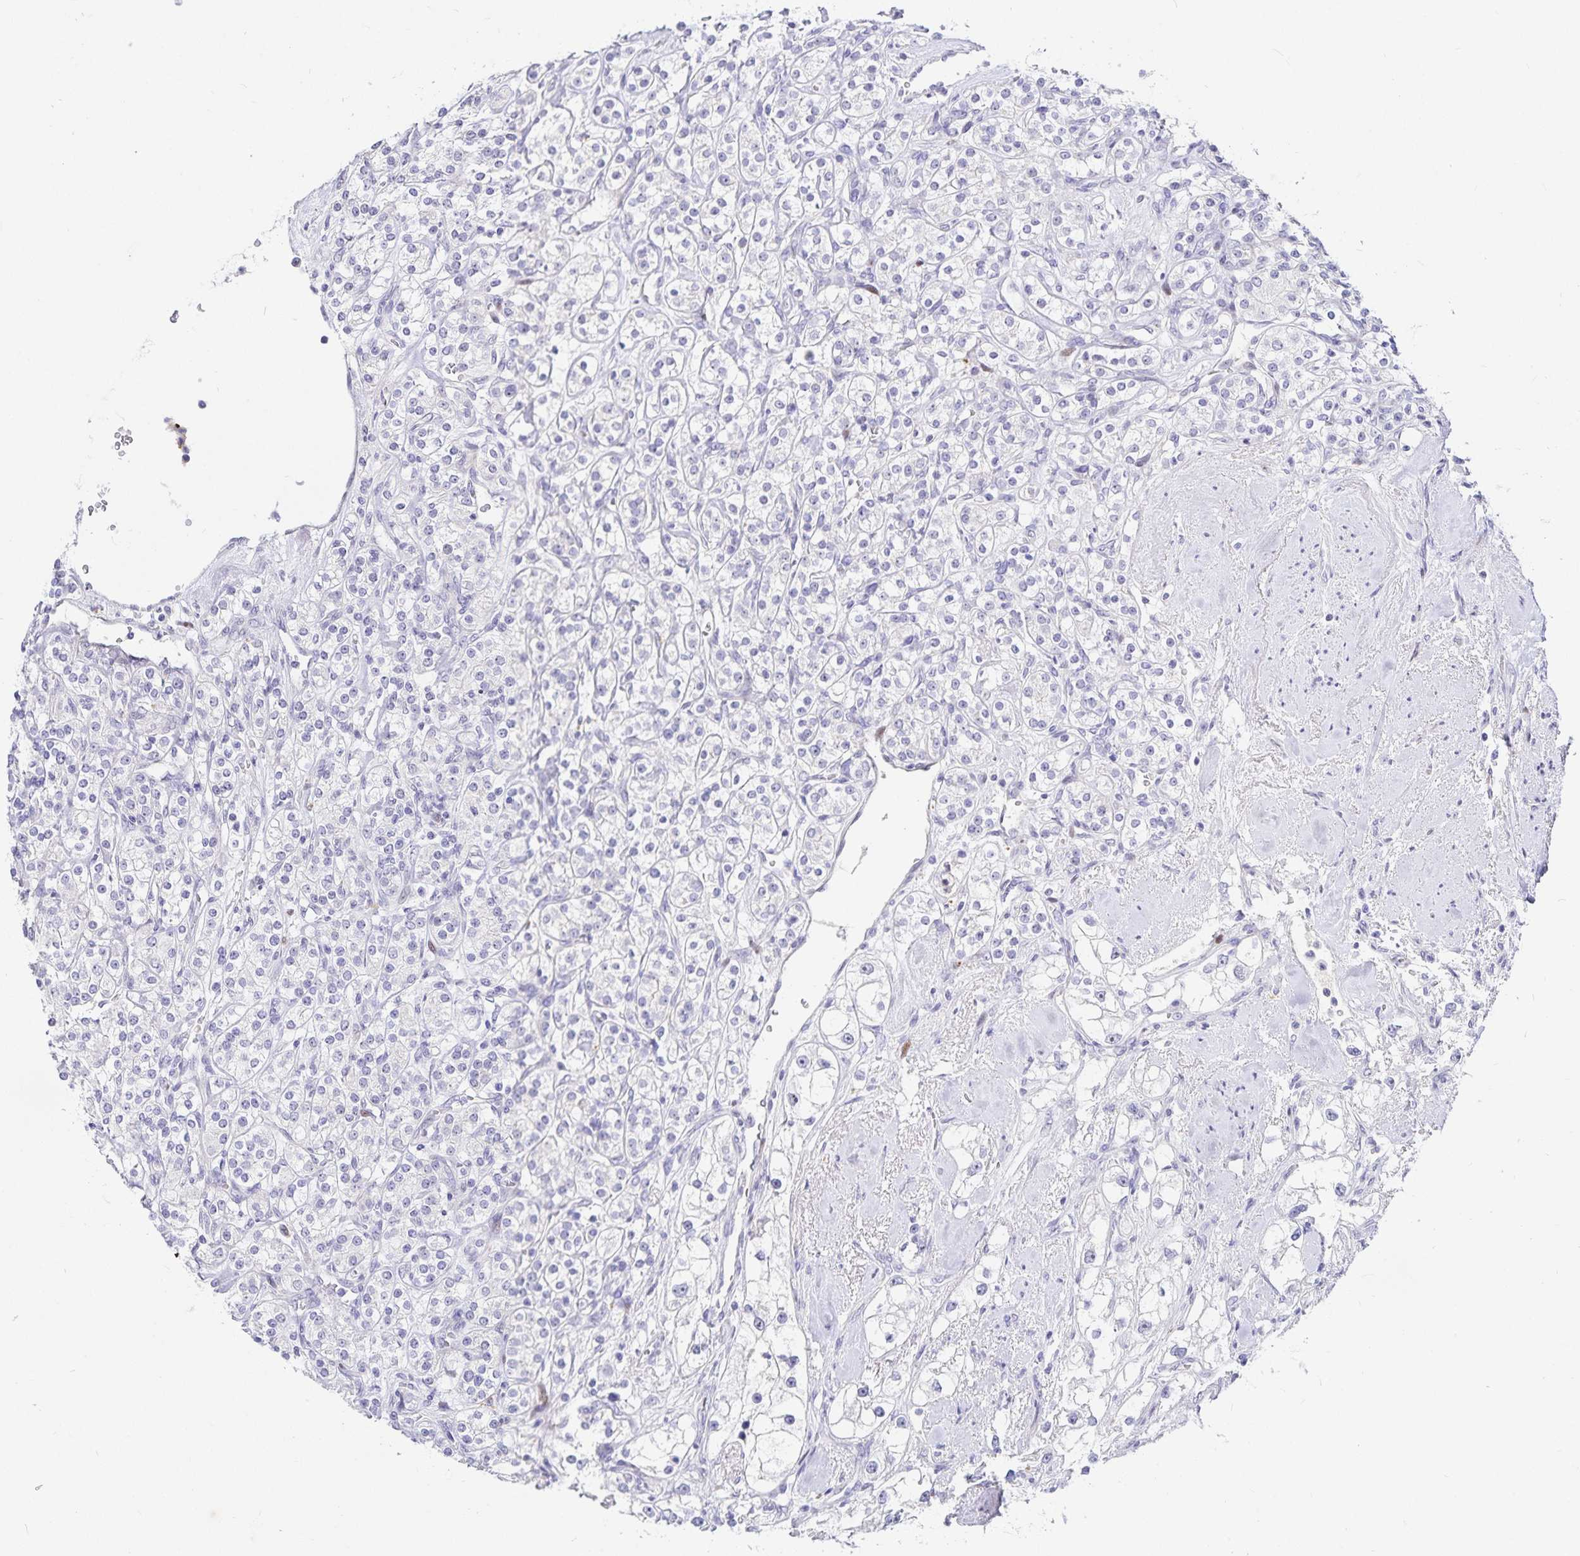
{"staining": {"intensity": "negative", "quantity": "none", "location": "none"}, "tissue": "renal cancer", "cell_type": "Tumor cells", "image_type": "cancer", "snomed": [{"axis": "morphology", "description": "Adenocarcinoma, NOS"}, {"axis": "topography", "description": "Kidney"}], "caption": "An immunohistochemistry image of renal cancer (adenocarcinoma) is shown. There is no staining in tumor cells of renal cancer (adenocarcinoma). The staining was performed using DAB to visualize the protein expression in brown, while the nuclei were stained in blue with hematoxylin (Magnification: 20x).", "gene": "KBTBD13", "patient": {"sex": "male", "age": 77}}